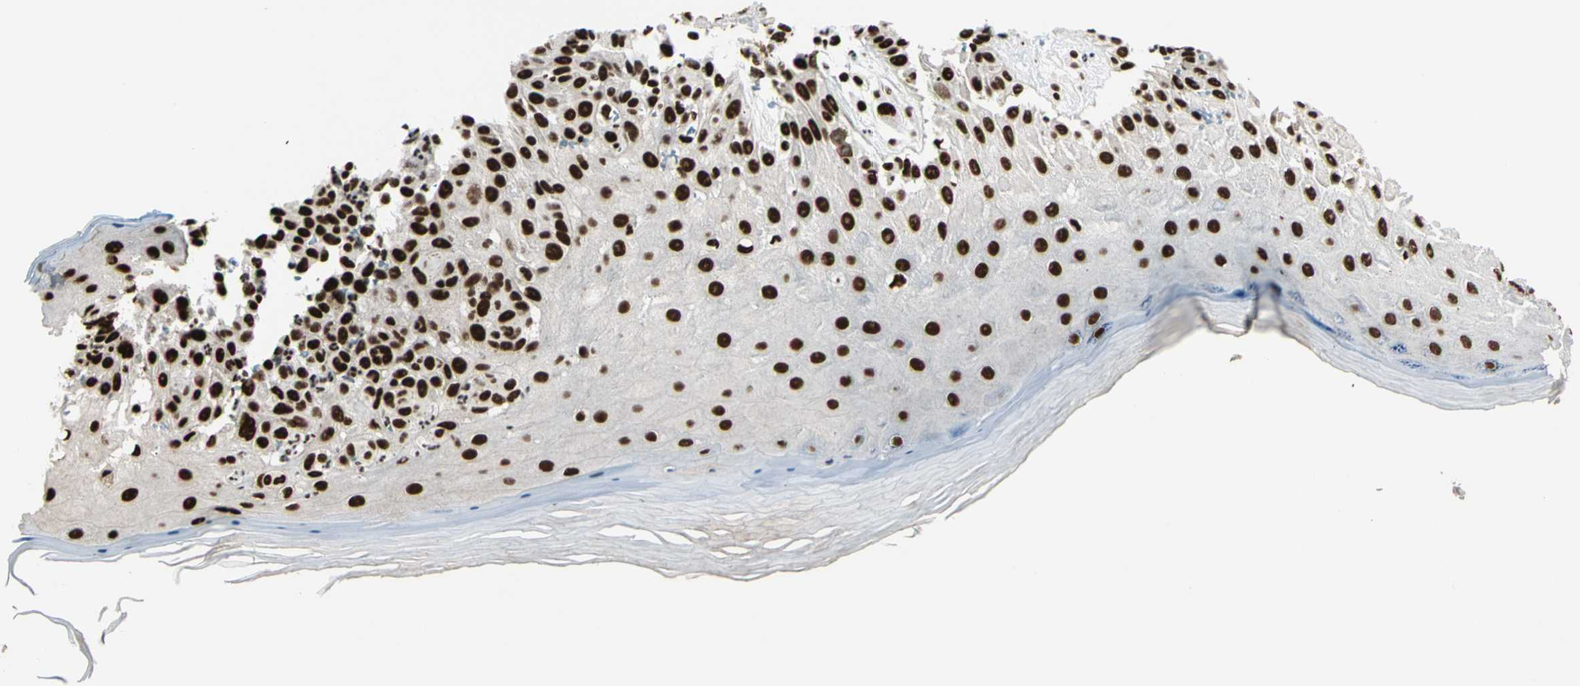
{"staining": {"intensity": "strong", "quantity": ">75%", "location": "nuclear"}, "tissue": "melanoma", "cell_type": "Tumor cells", "image_type": "cancer", "snomed": [{"axis": "morphology", "description": "Malignant melanoma, NOS"}, {"axis": "topography", "description": "Skin"}], "caption": "Approximately >75% of tumor cells in human malignant melanoma display strong nuclear protein positivity as visualized by brown immunohistochemical staining.", "gene": "CCAR1", "patient": {"sex": "male", "age": 64}}